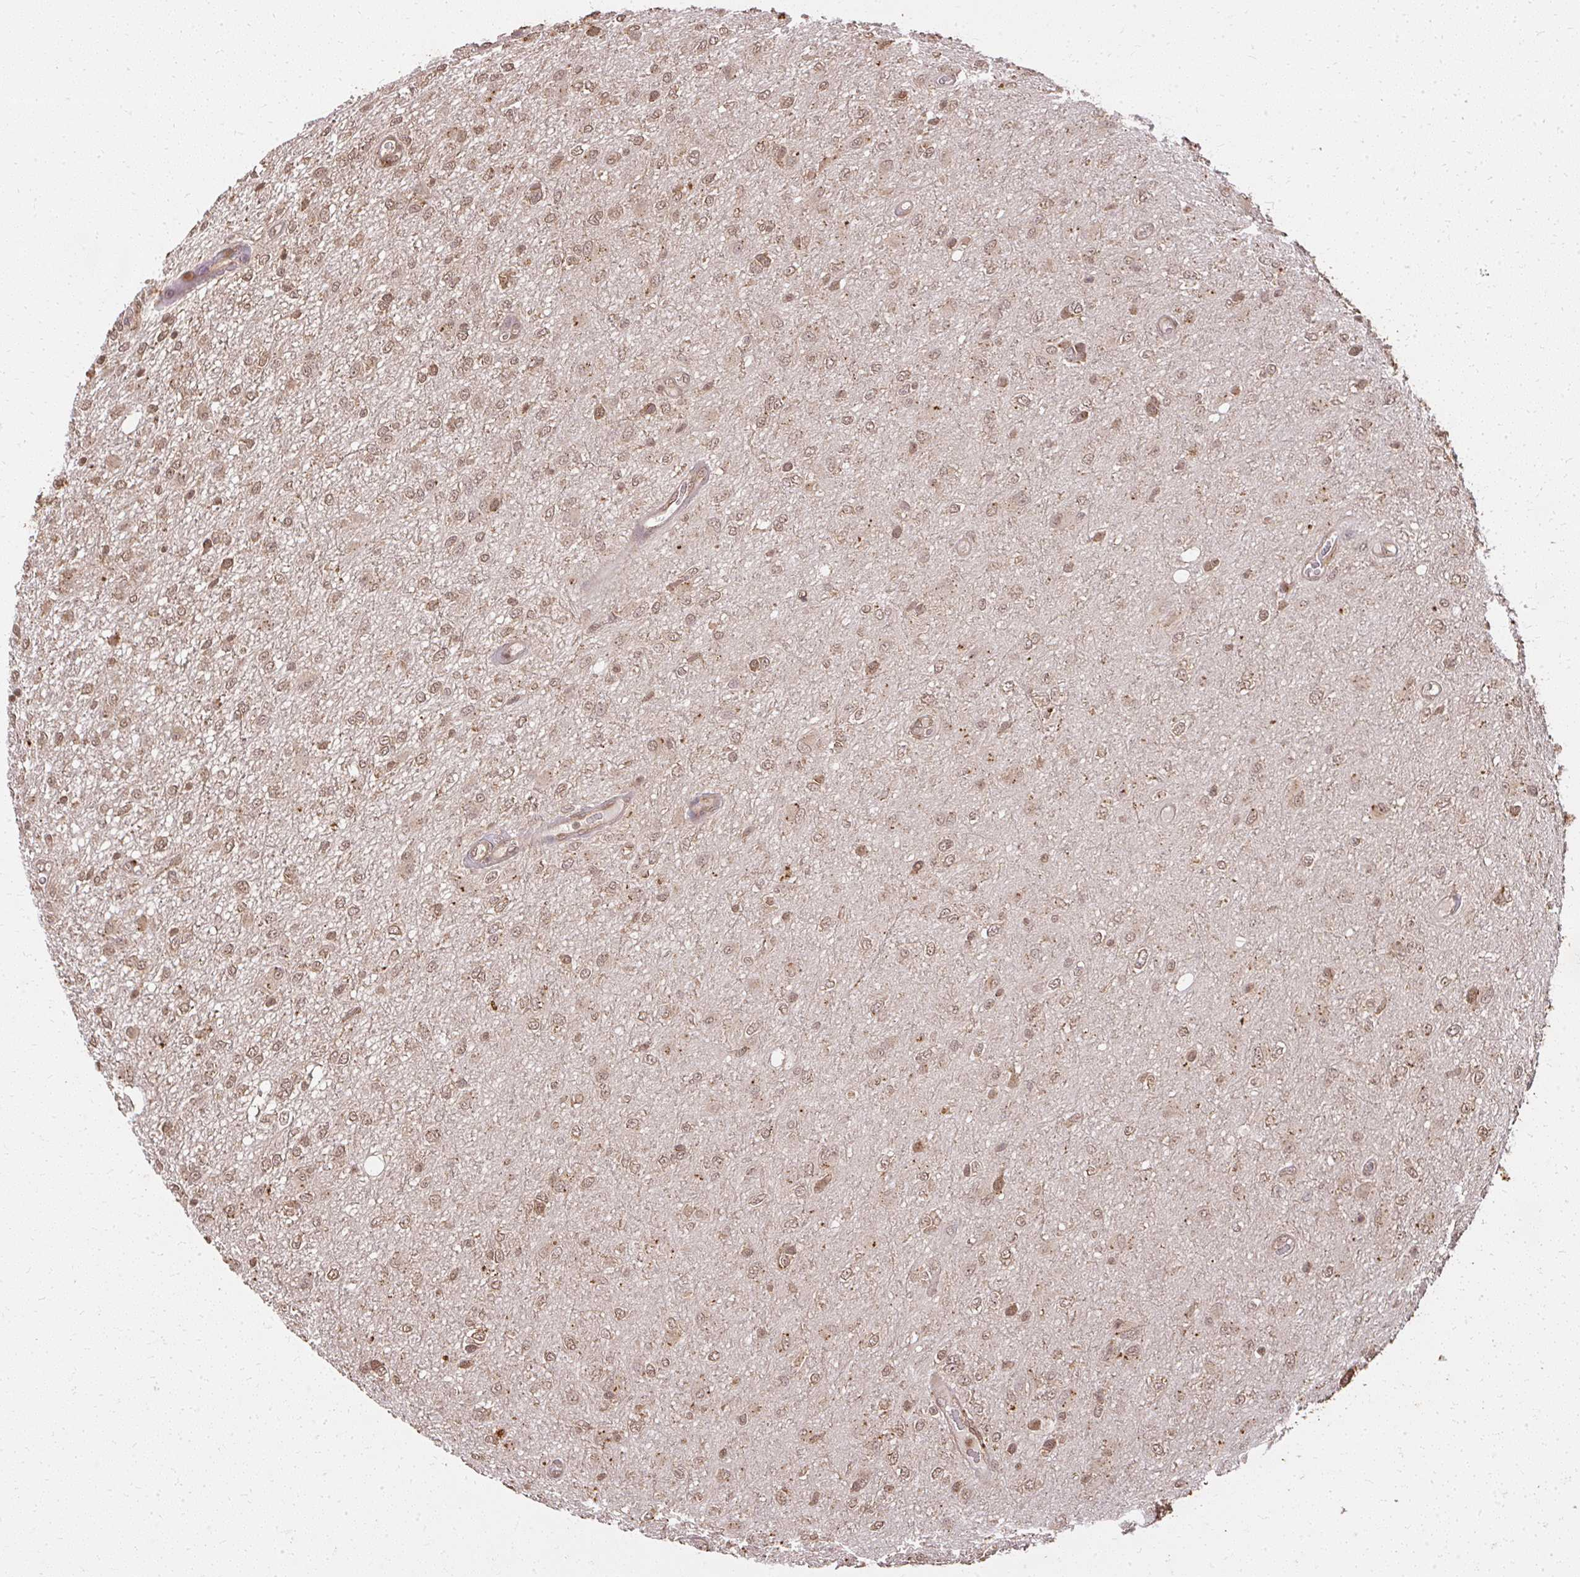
{"staining": {"intensity": "moderate", "quantity": ">75%", "location": "nuclear"}, "tissue": "glioma", "cell_type": "Tumor cells", "image_type": "cancer", "snomed": [{"axis": "morphology", "description": "Glioma, malignant, Low grade"}, {"axis": "topography", "description": "Cerebellum"}], "caption": "The image exhibits a brown stain indicating the presence of a protein in the nuclear of tumor cells in malignant glioma (low-grade). (IHC, brightfield microscopy, high magnification).", "gene": "LARS2", "patient": {"sex": "female", "age": 5}}